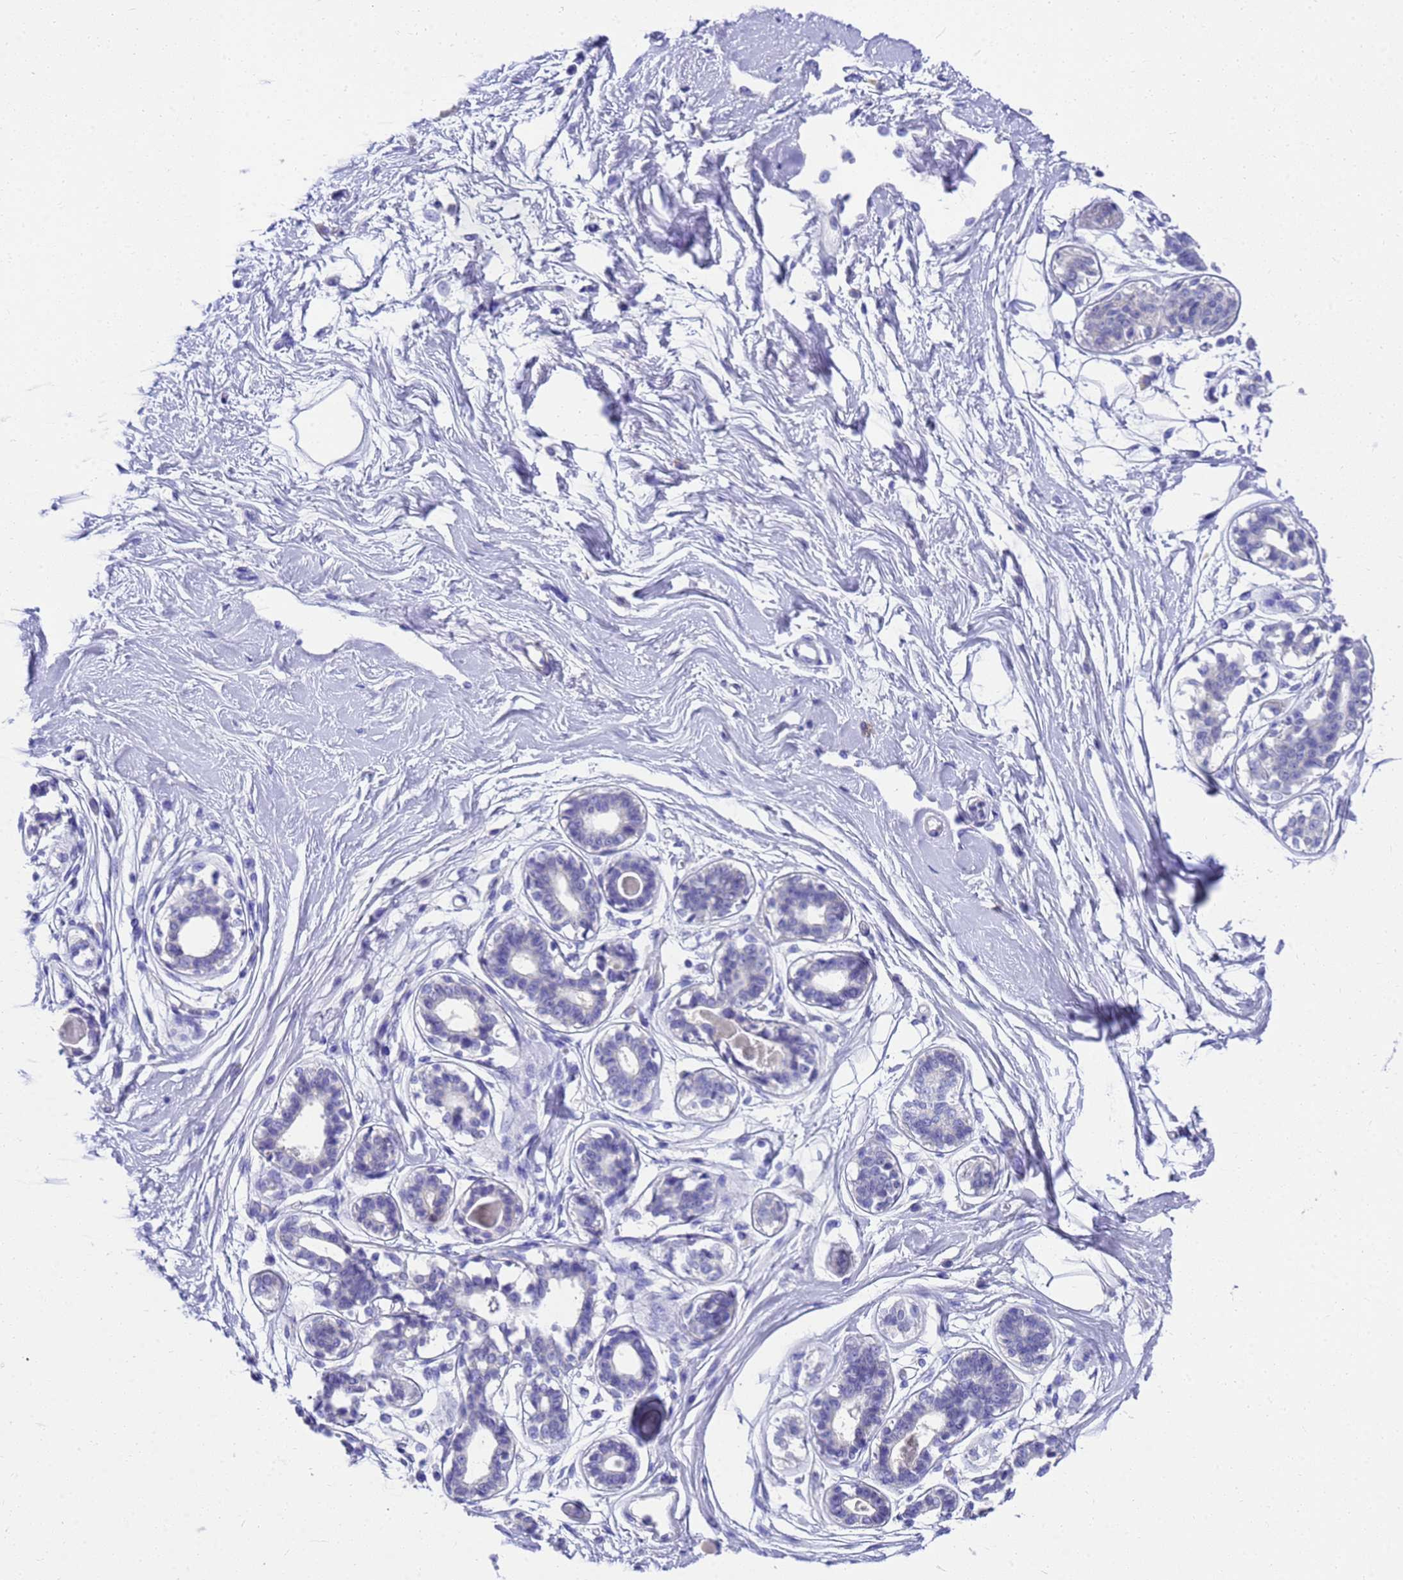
{"staining": {"intensity": "negative", "quantity": "none", "location": "none"}, "tissue": "breast", "cell_type": "Adipocytes", "image_type": "normal", "snomed": [{"axis": "morphology", "description": "Normal tissue, NOS"}, {"axis": "topography", "description": "Breast"}], "caption": "Protein analysis of benign breast shows no significant staining in adipocytes. (DAB (3,3'-diaminobenzidine) IHC visualized using brightfield microscopy, high magnification).", "gene": "MS4A13", "patient": {"sex": "female", "age": 45}}